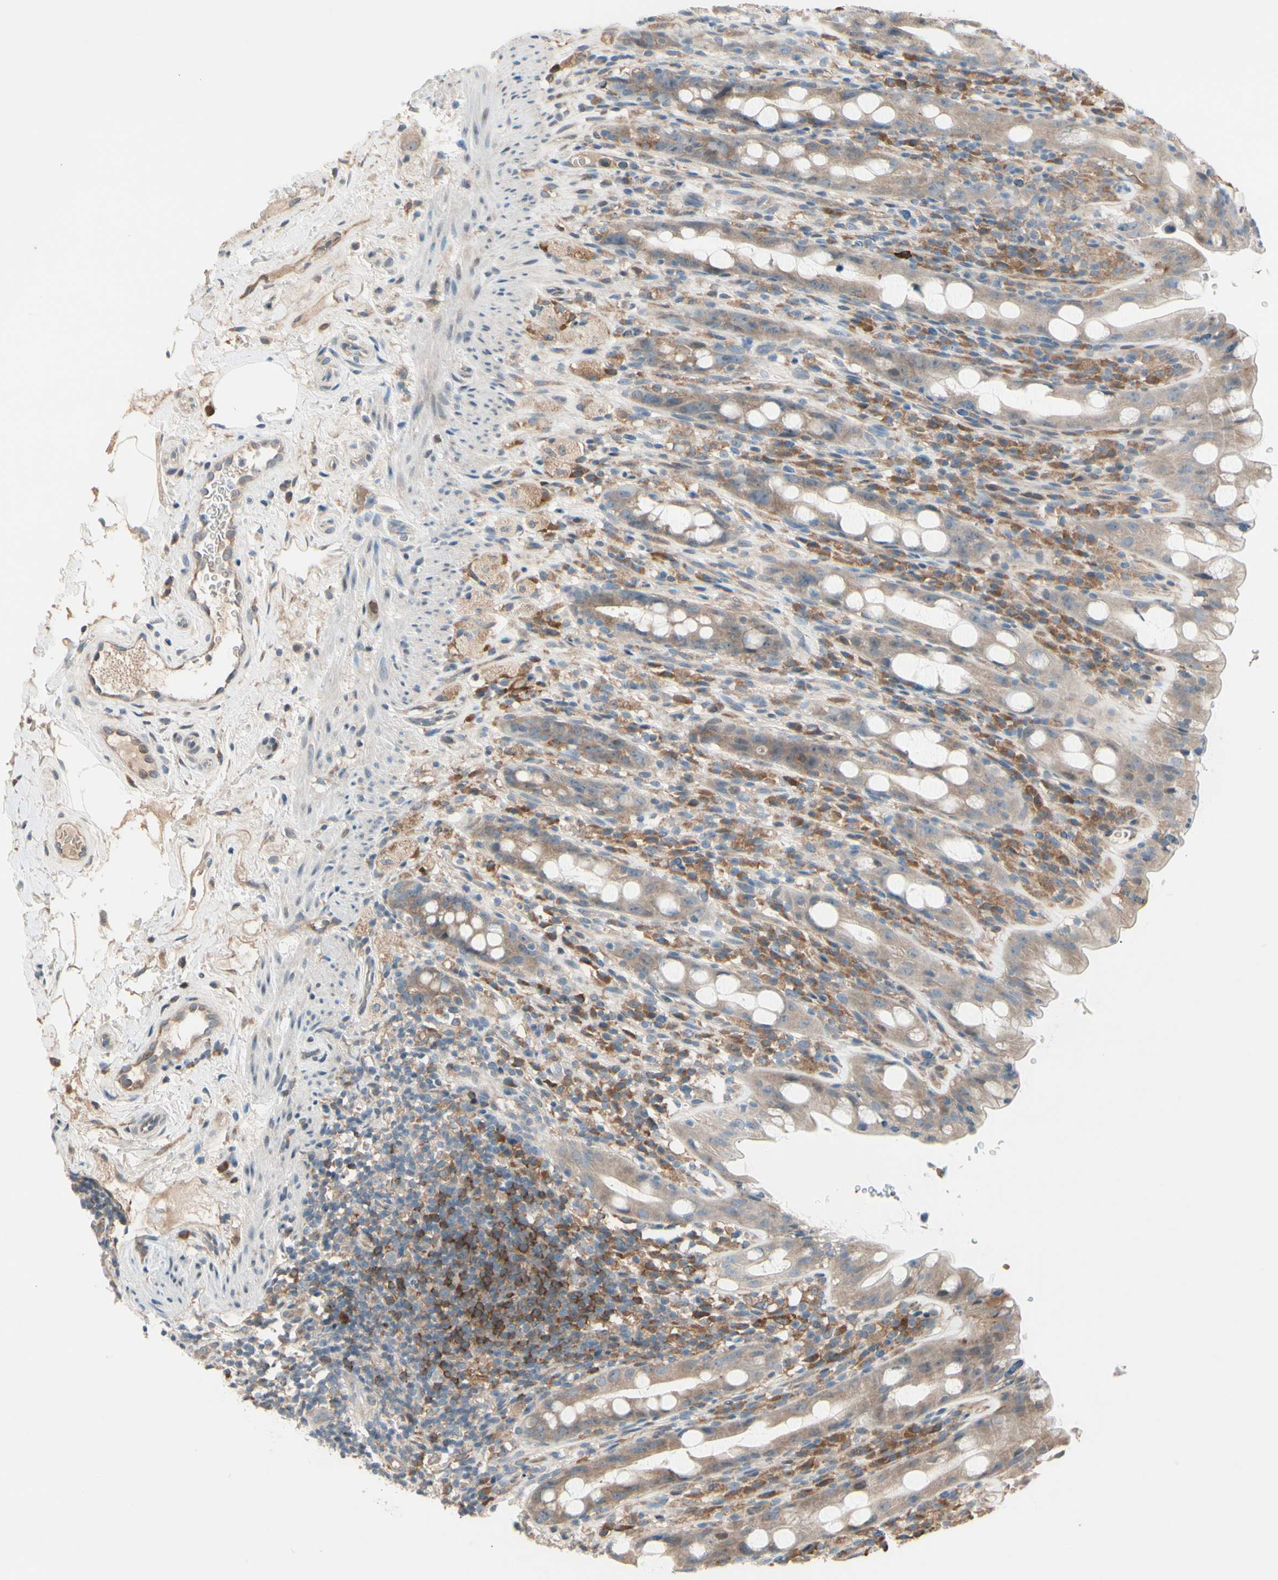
{"staining": {"intensity": "weak", "quantity": ">75%", "location": "cytoplasmic/membranous"}, "tissue": "rectum", "cell_type": "Glandular cells", "image_type": "normal", "snomed": [{"axis": "morphology", "description": "Normal tissue, NOS"}, {"axis": "topography", "description": "Rectum"}], "caption": "Glandular cells demonstrate low levels of weak cytoplasmic/membranous staining in approximately >75% of cells in normal human rectum.", "gene": "SNX29", "patient": {"sex": "male", "age": 44}}